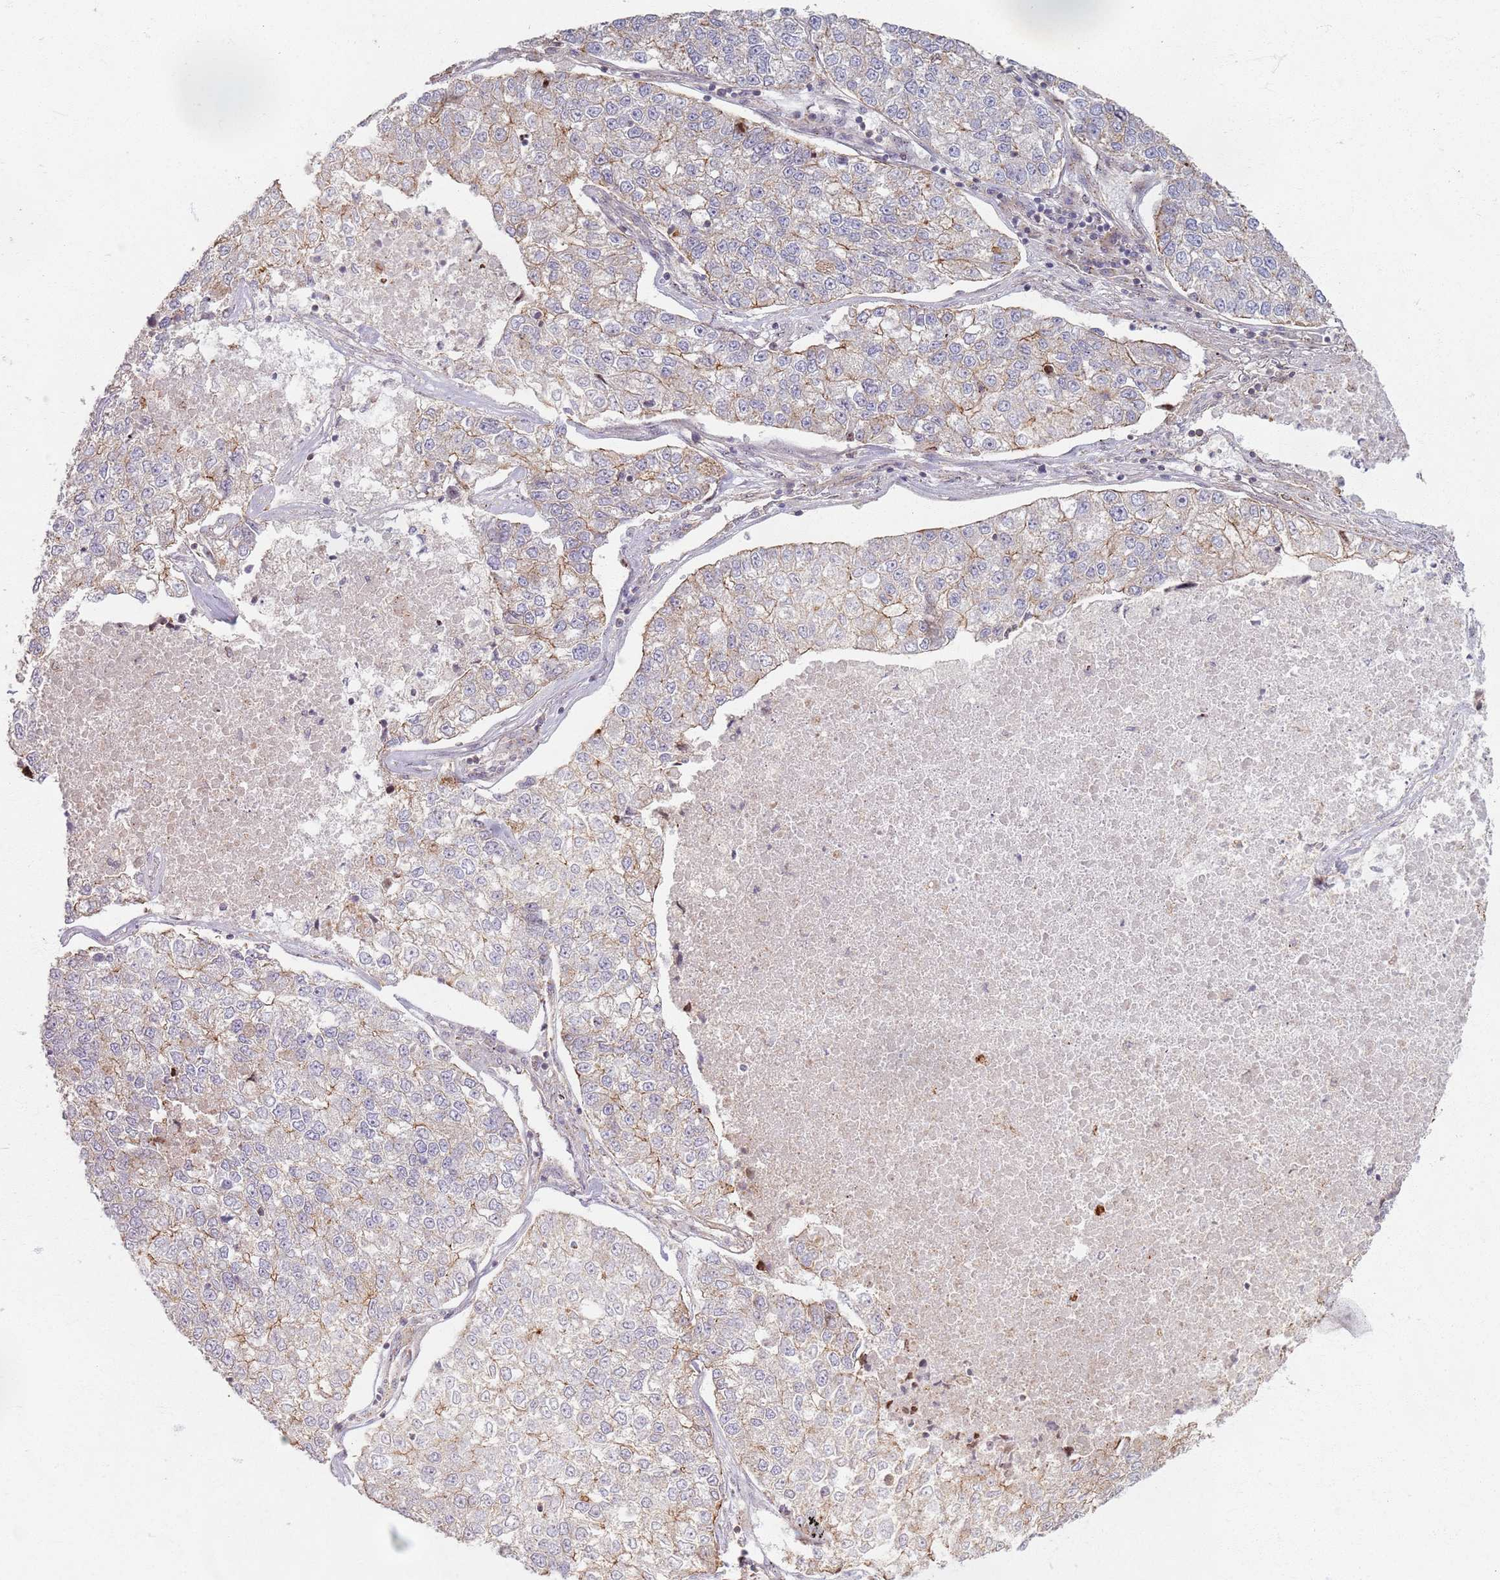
{"staining": {"intensity": "weak", "quantity": "<25%", "location": "cytoplasmic/membranous"}, "tissue": "lung cancer", "cell_type": "Tumor cells", "image_type": "cancer", "snomed": [{"axis": "morphology", "description": "Adenocarcinoma, NOS"}, {"axis": "topography", "description": "Lung"}], "caption": "Immunohistochemical staining of adenocarcinoma (lung) demonstrates no significant positivity in tumor cells.", "gene": "KCNA5", "patient": {"sex": "male", "age": 49}}